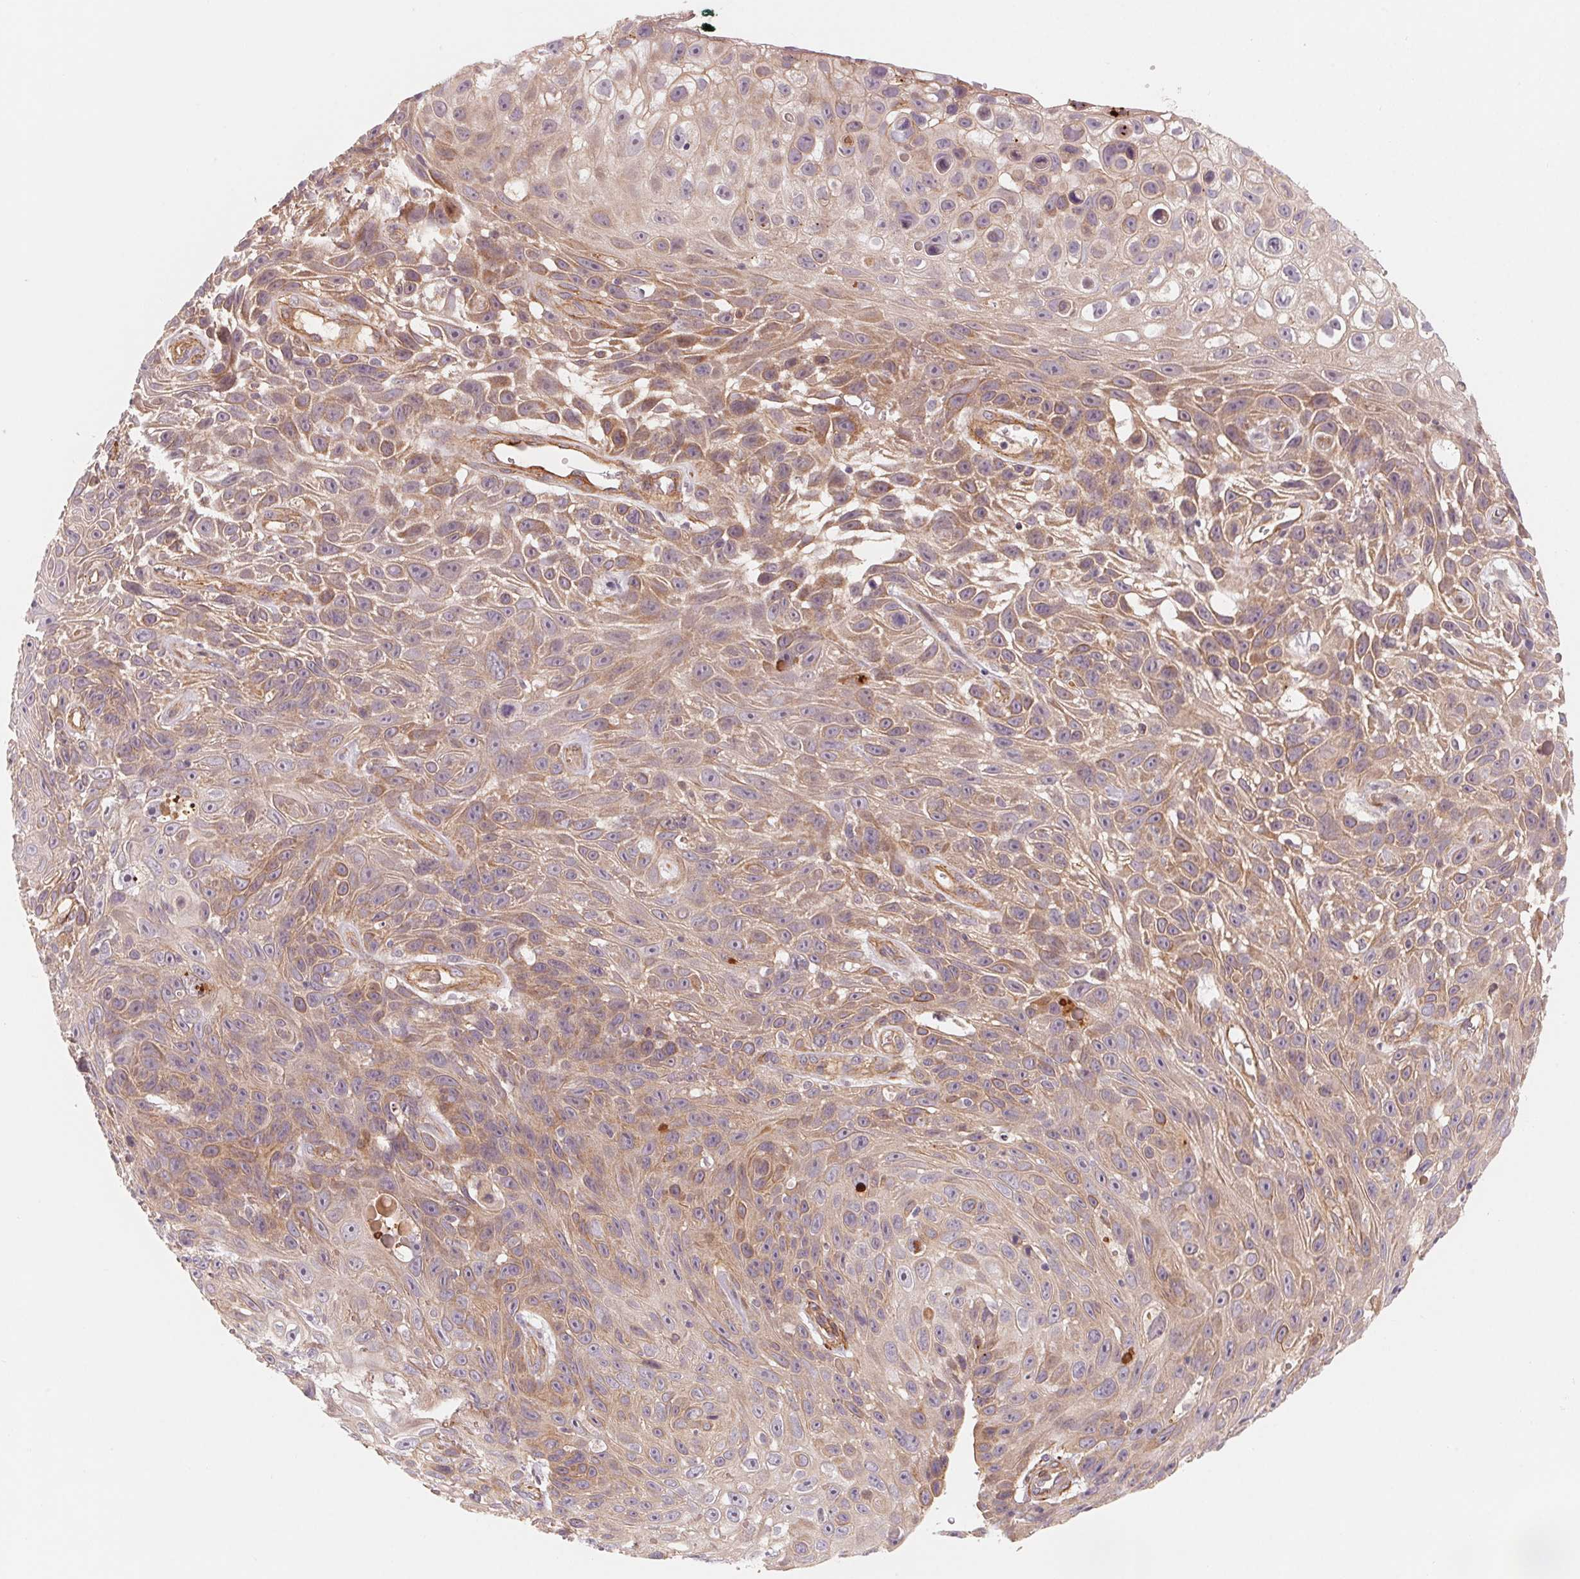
{"staining": {"intensity": "moderate", "quantity": "25%-75%", "location": "cytoplasmic/membranous"}, "tissue": "skin cancer", "cell_type": "Tumor cells", "image_type": "cancer", "snomed": [{"axis": "morphology", "description": "Squamous cell carcinoma, NOS"}, {"axis": "topography", "description": "Skin"}], "caption": "Skin cancer stained for a protein reveals moderate cytoplasmic/membranous positivity in tumor cells. (DAB (3,3'-diaminobenzidine) = brown stain, brightfield microscopy at high magnification).", "gene": "CCDC112", "patient": {"sex": "male", "age": 82}}